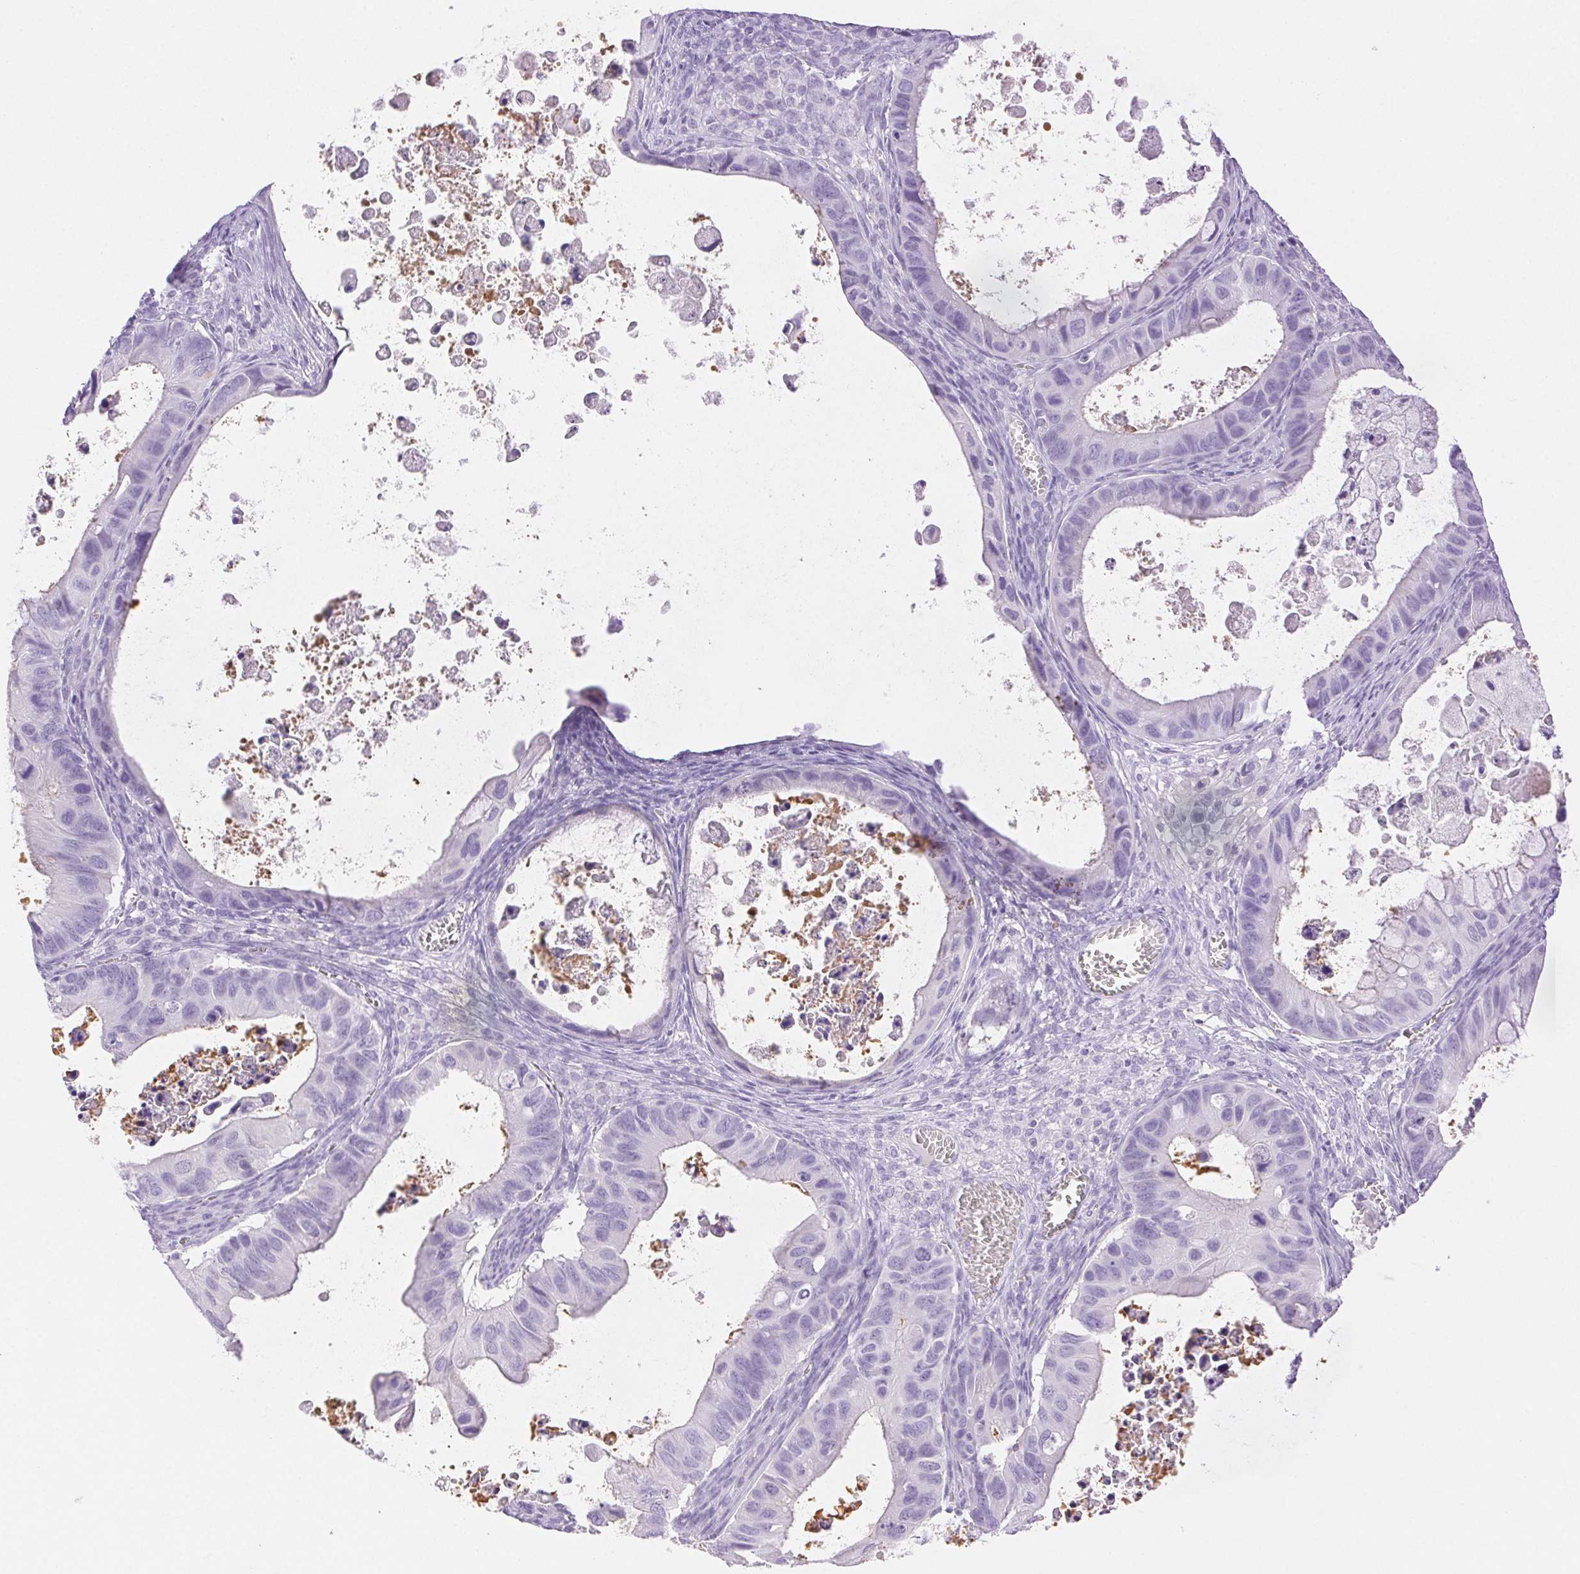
{"staining": {"intensity": "negative", "quantity": "none", "location": "none"}, "tissue": "ovarian cancer", "cell_type": "Tumor cells", "image_type": "cancer", "snomed": [{"axis": "morphology", "description": "Cystadenocarcinoma, mucinous, NOS"}, {"axis": "topography", "description": "Ovary"}], "caption": "Immunohistochemistry of human ovarian mucinous cystadenocarcinoma reveals no positivity in tumor cells. (Immunohistochemistry (ihc), brightfield microscopy, high magnification).", "gene": "SPACA4", "patient": {"sex": "female", "age": 64}}